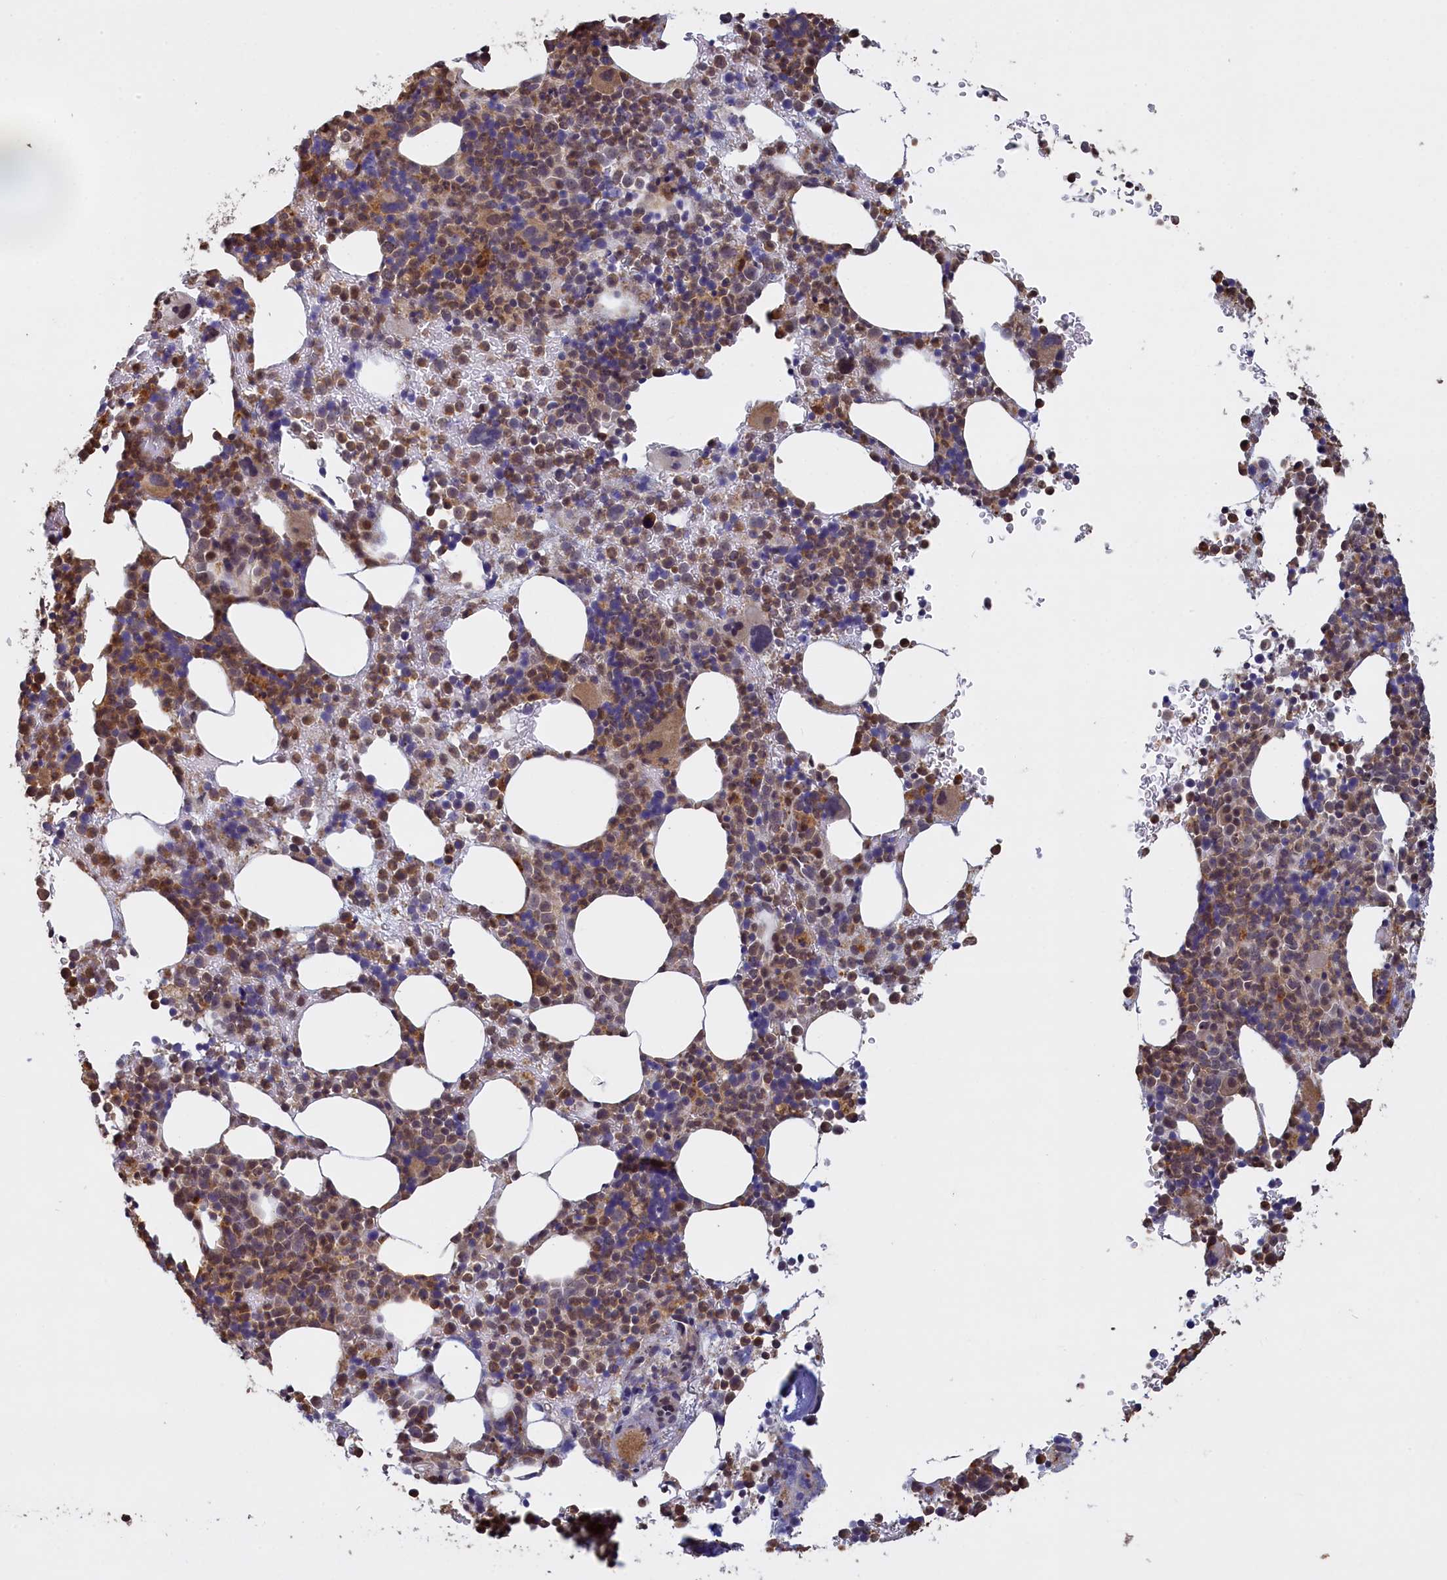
{"staining": {"intensity": "strong", "quantity": "25%-75%", "location": "cytoplasmic/membranous"}, "tissue": "bone marrow", "cell_type": "Hematopoietic cells", "image_type": "normal", "snomed": [{"axis": "morphology", "description": "Normal tissue, NOS"}, {"axis": "topography", "description": "Bone marrow"}], "caption": "This is an image of immunohistochemistry staining of benign bone marrow, which shows strong expression in the cytoplasmic/membranous of hematopoietic cells.", "gene": "UCHL3", "patient": {"sex": "female", "age": 82}}